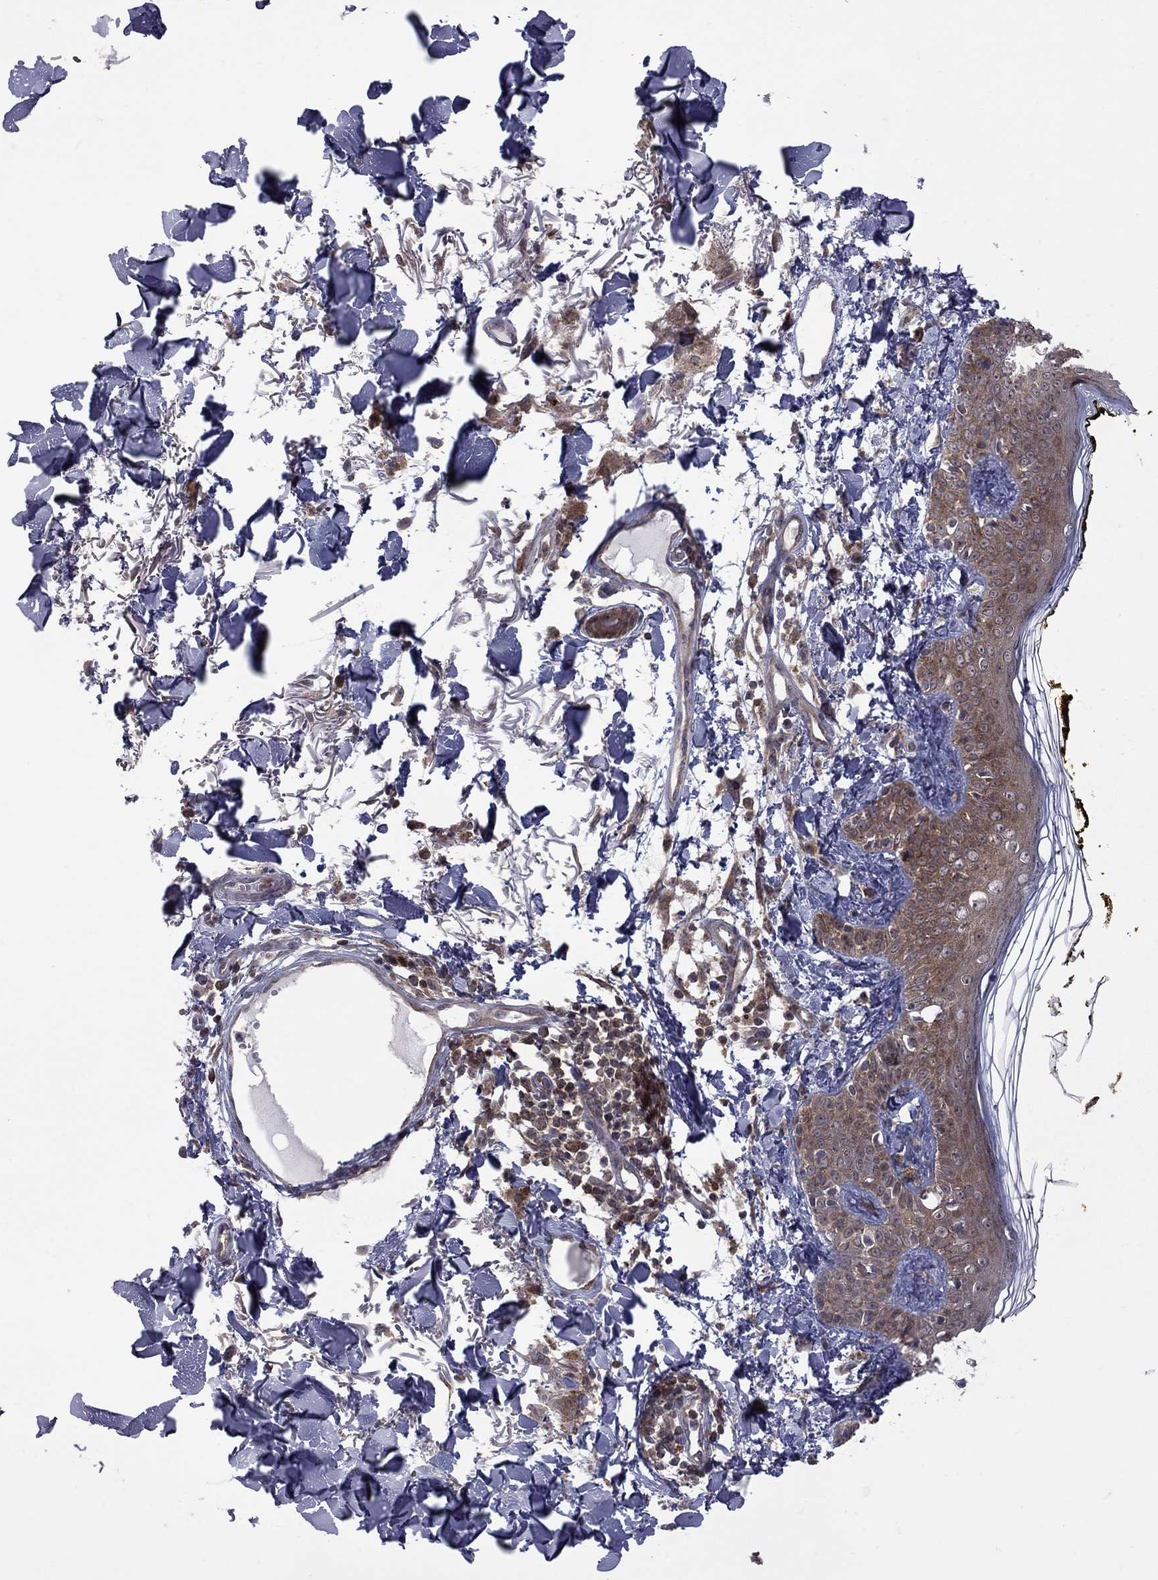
{"staining": {"intensity": "moderate", "quantity": "<25%", "location": "cytoplasmic/membranous"}, "tissue": "skin", "cell_type": "Fibroblasts", "image_type": "normal", "snomed": [{"axis": "morphology", "description": "Normal tissue, NOS"}, {"axis": "topography", "description": "Skin"}], "caption": "Brown immunohistochemical staining in unremarkable skin demonstrates moderate cytoplasmic/membranous positivity in about <25% of fibroblasts.", "gene": "NAA50", "patient": {"sex": "male", "age": 76}}